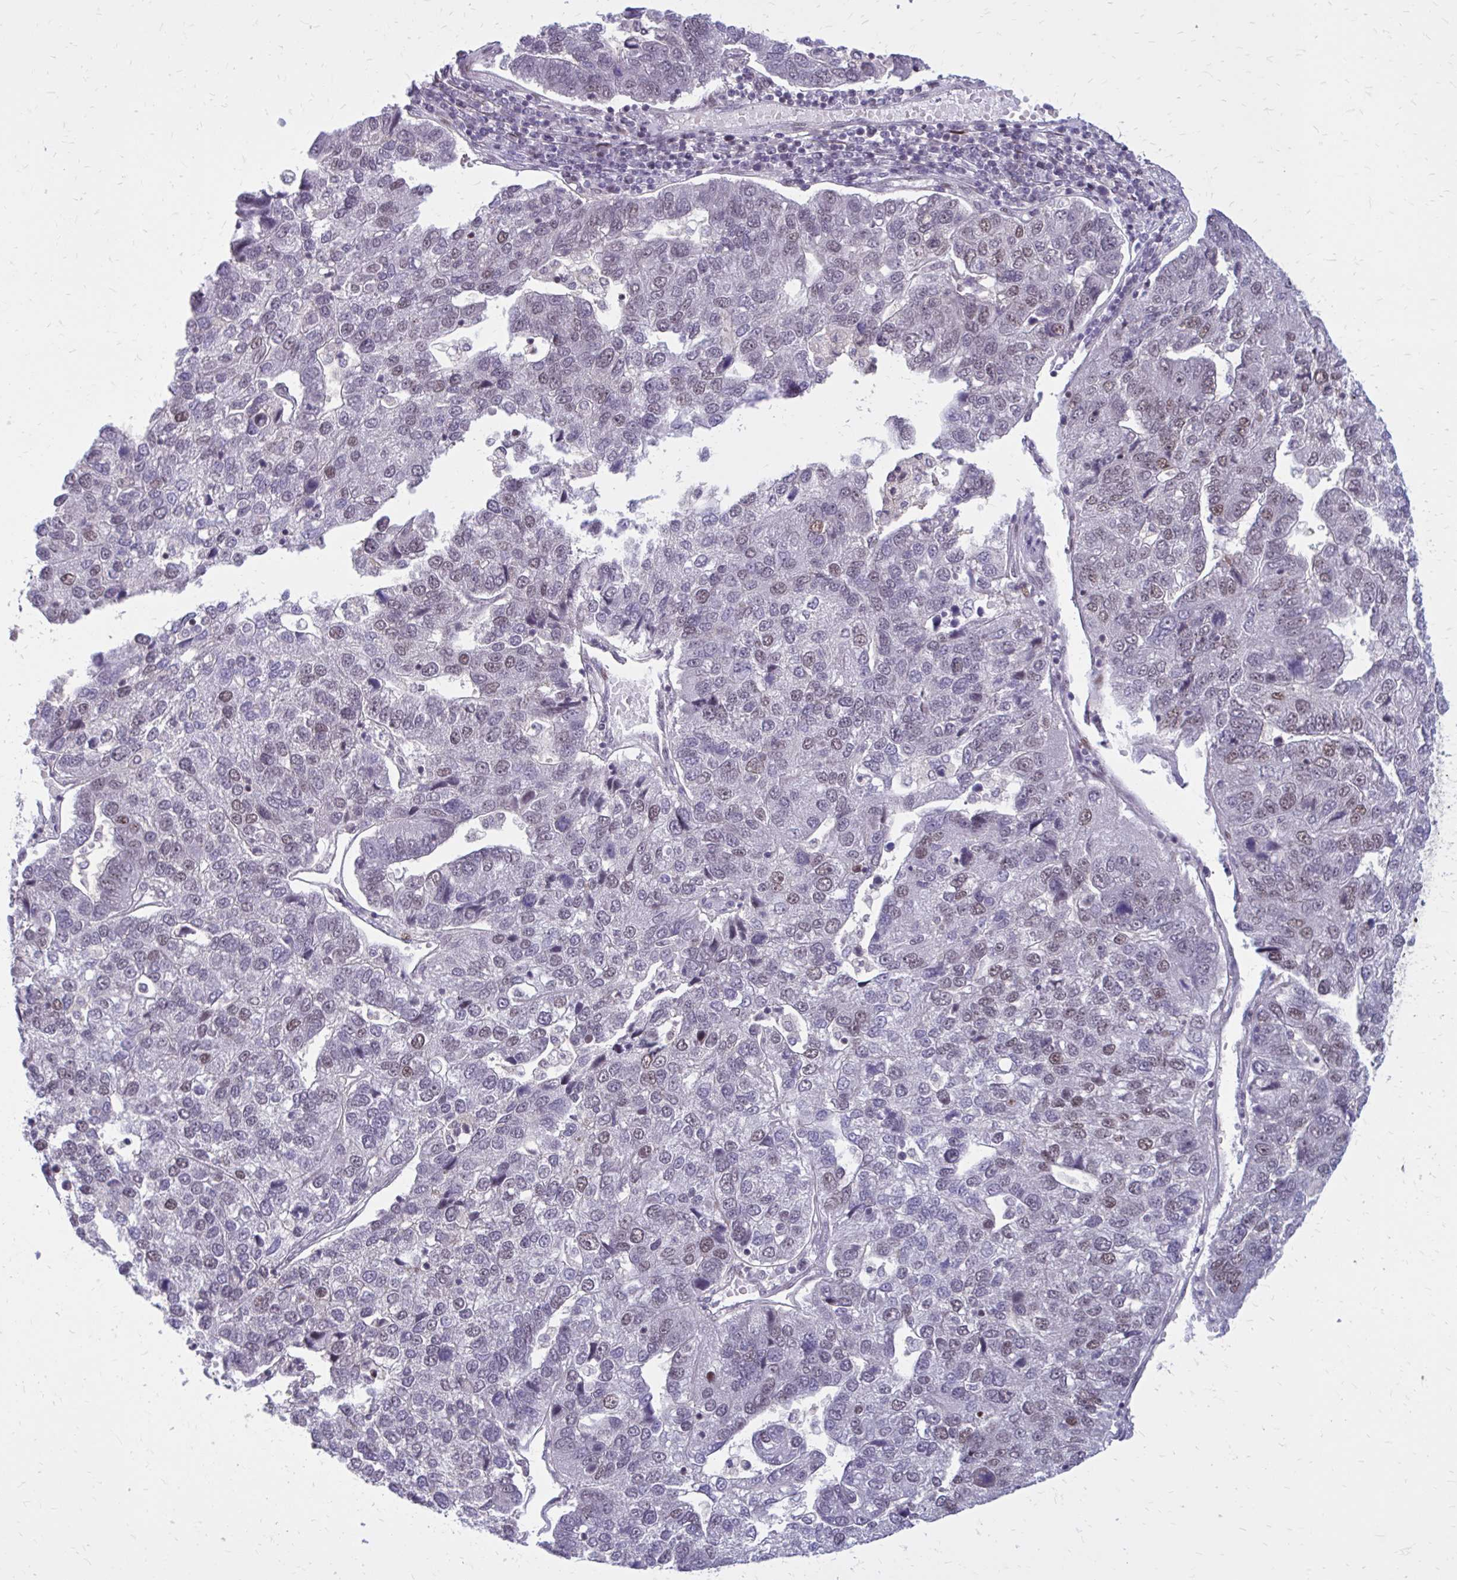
{"staining": {"intensity": "weak", "quantity": "<25%", "location": "nuclear"}, "tissue": "pancreatic cancer", "cell_type": "Tumor cells", "image_type": "cancer", "snomed": [{"axis": "morphology", "description": "Adenocarcinoma, NOS"}, {"axis": "topography", "description": "Pancreas"}], "caption": "This is an immunohistochemistry (IHC) micrograph of pancreatic cancer. There is no positivity in tumor cells.", "gene": "PSME4", "patient": {"sex": "female", "age": 61}}